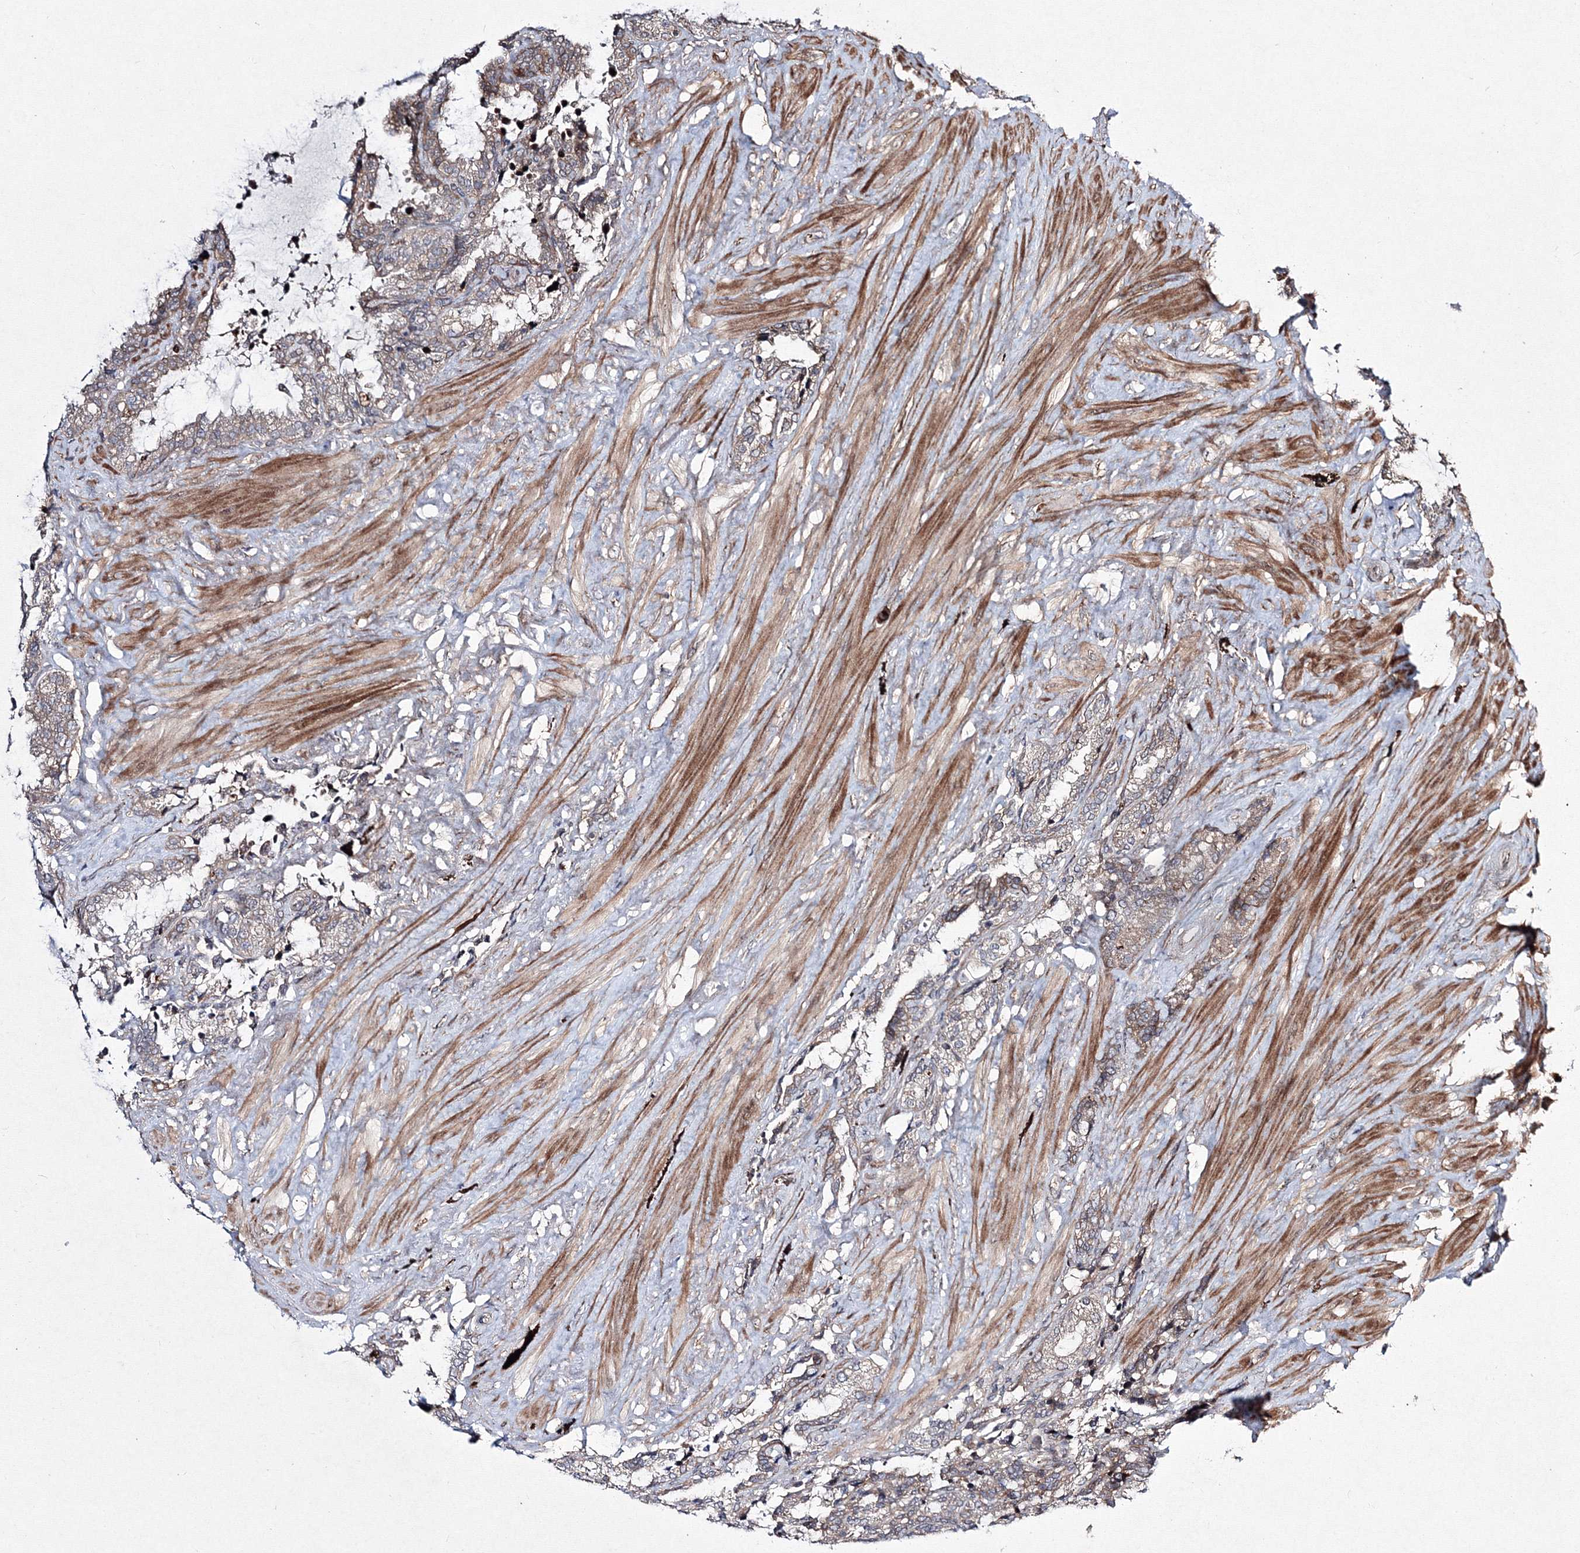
{"staining": {"intensity": "moderate", "quantity": "25%-75%", "location": "cytoplasmic/membranous"}, "tissue": "seminal vesicle", "cell_type": "Glandular cells", "image_type": "normal", "snomed": [{"axis": "morphology", "description": "Normal tissue, NOS"}, {"axis": "topography", "description": "Seminal veicle"}], "caption": "Human seminal vesicle stained for a protein (brown) displays moderate cytoplasmic/membranous positive staining in about 25%-75% of glandular cells.", "gene": "RANBP3L", "patient": {"sex": "male", "age": 46}}